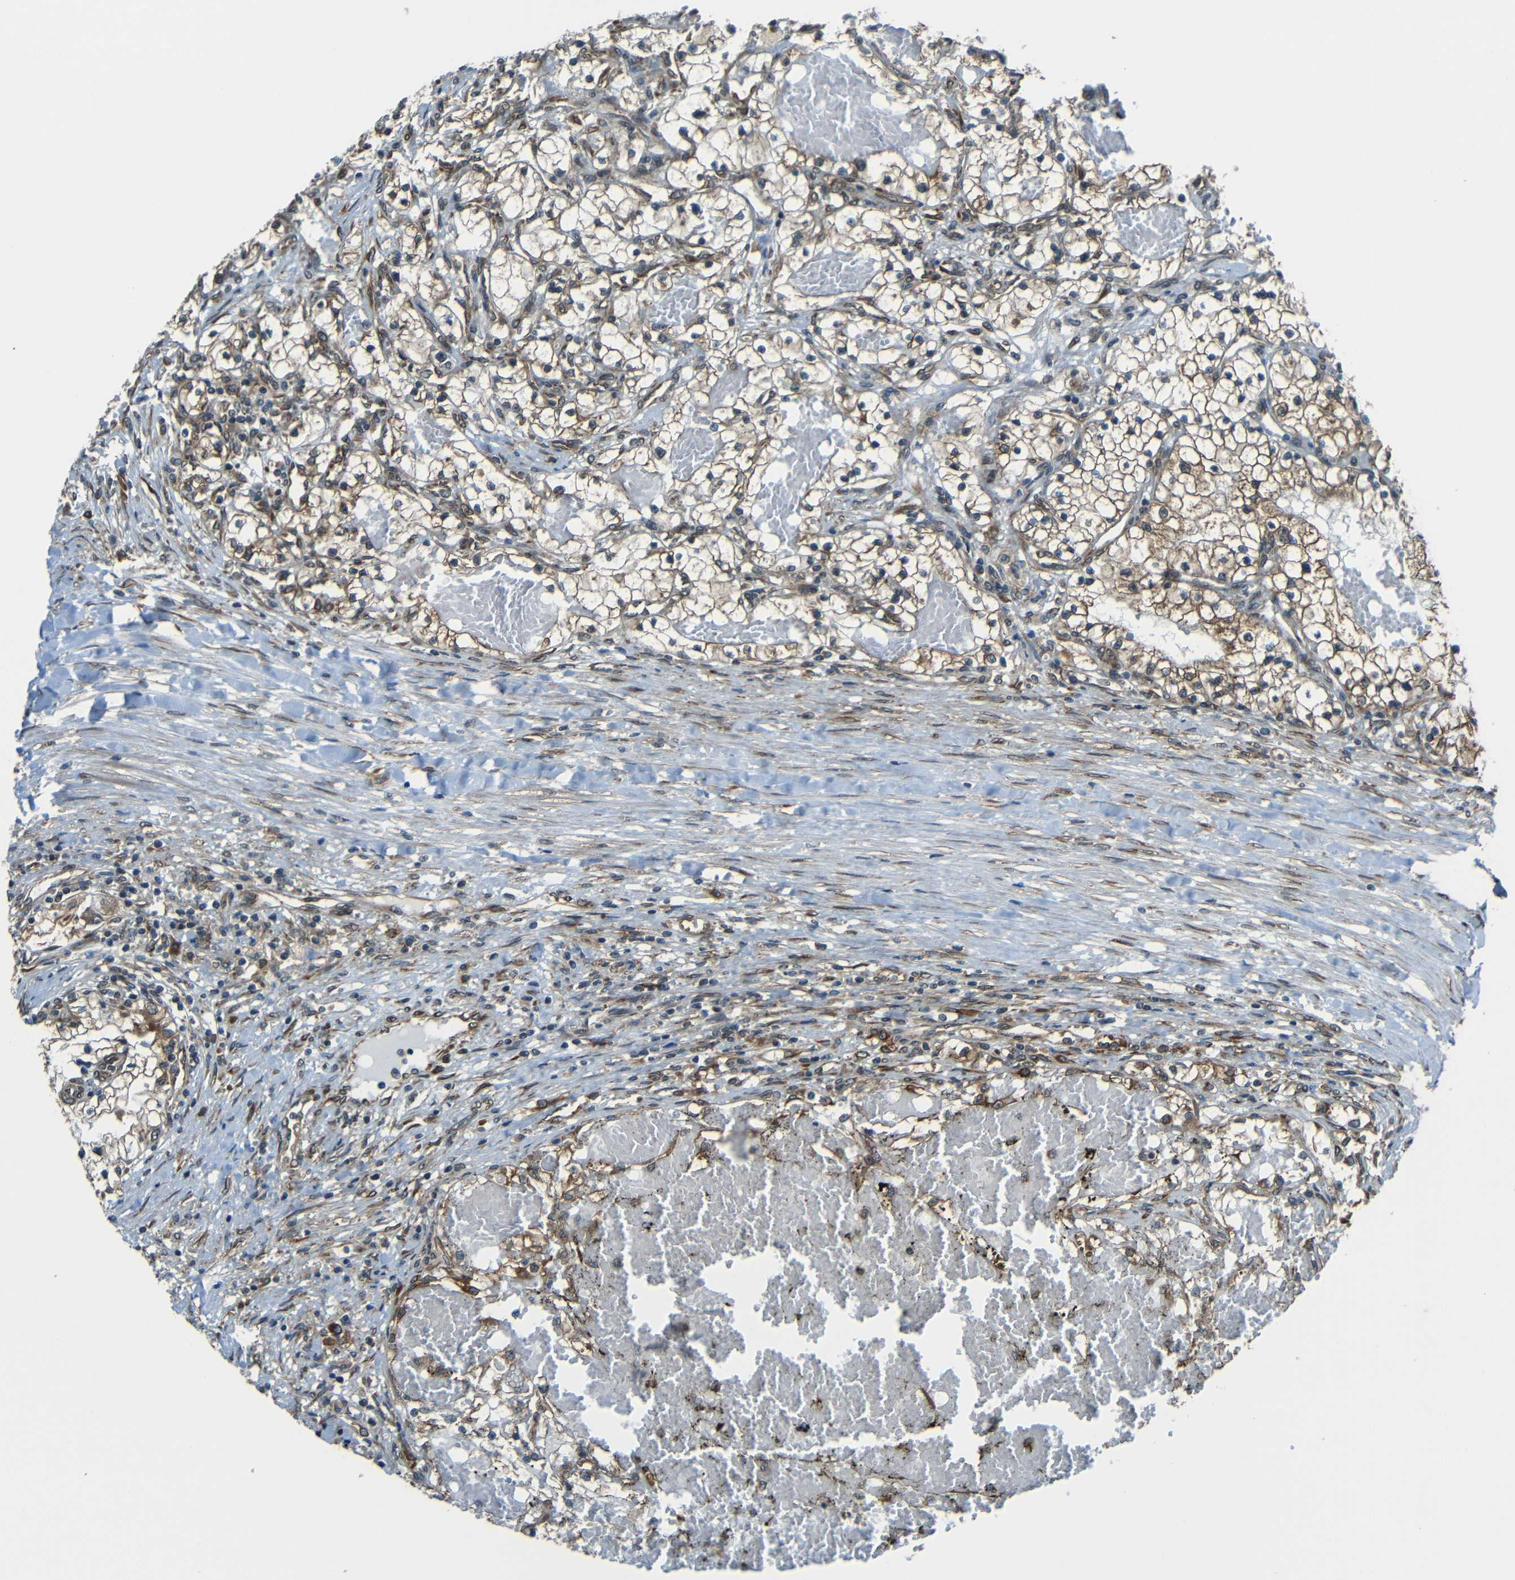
{"staining": {"intensity": "moderate", "quantity": "25%-75%", "location": "cytoplasmic/membranous"}, "tissue": "renal cancer", "cell_type": "Tumor cells", "image_type": "cancer", "snomed": [{"axis": "morphology", "description": "Adenocarcinoma, NOS"}, {"axis": "topography", "description": "Kidney"}], "caption": "High-magnification brightfield microscopy of renal adenocarcinoma stained with DAB (brown) and counterstained with hematoxylin (blue). tumor cells exhibit moderate cytoplasmic/membranous staining is identified in about25%-75% of cells. The protein is stained brown, and the nuclei are stained in blue (DAB (3,3'-diaminobenzidine) IHC with brightfield microscopy, high magnification).", "gene": "VAPB", "patient": {"sex": "male", "age": 68}}